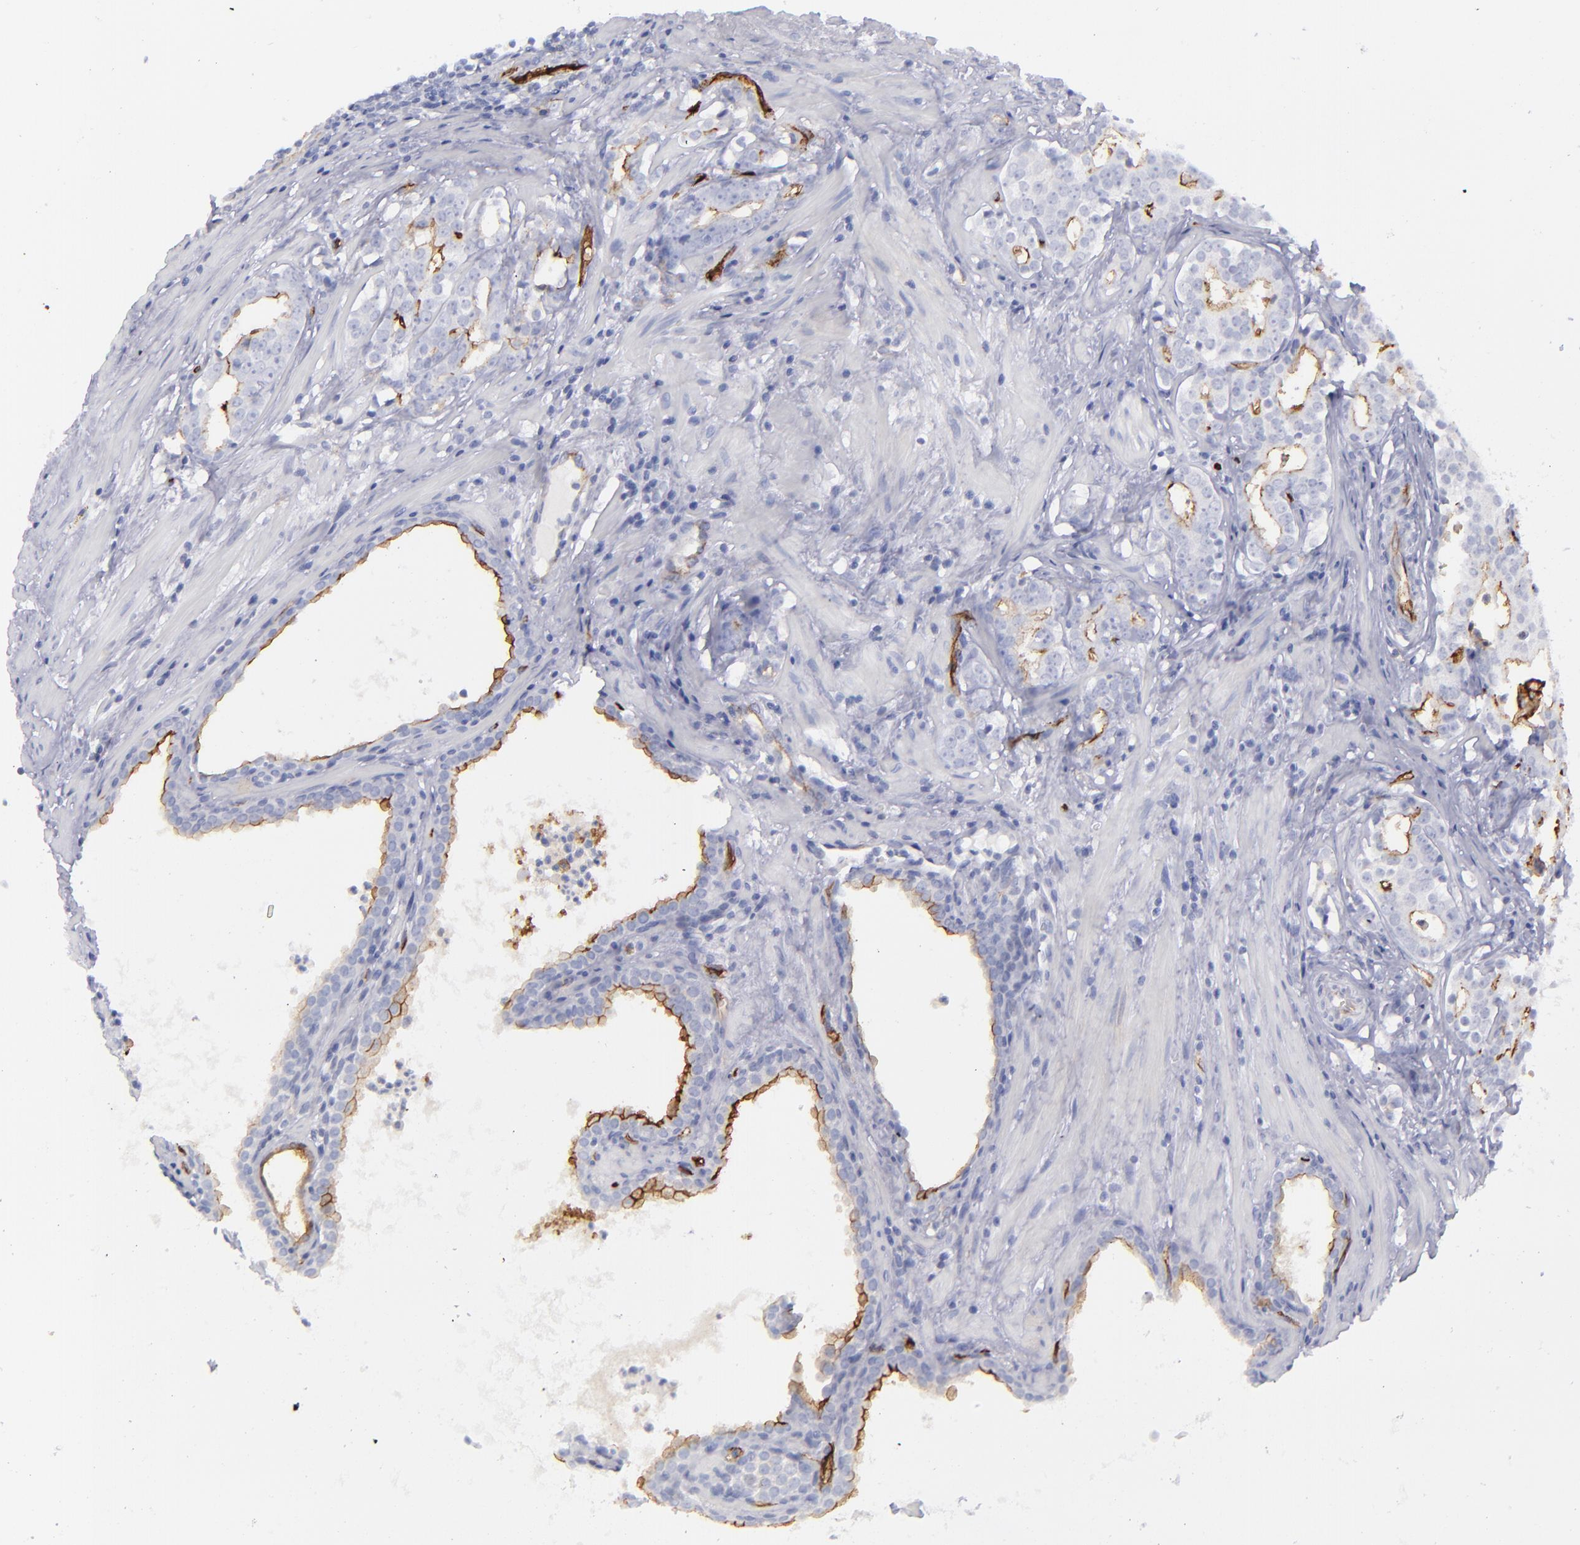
{"staining": {"intensity": "moderate", "quantity": "<25%", "location": "cytoplasmic/membranous"}, "tissue": "prostate cancer", "cell_type": "Tumor cells", "image_type": "cancer", "snomed": [{"axis": "morphology", "description": "Adenocarcinoma, Low grade"}, {"axis": "topography", "description": "Prostate"}], "caption": "A photomicrograph showing moderate cytoplasmic/membranous expression in about <25% of tumor cells in prostate cancer (adenocarcinoma (low-grade)), as visualized by brown immunohistochemical staining.", "gene": "ACE", "patient": {"sex": "male", "age": 59}}